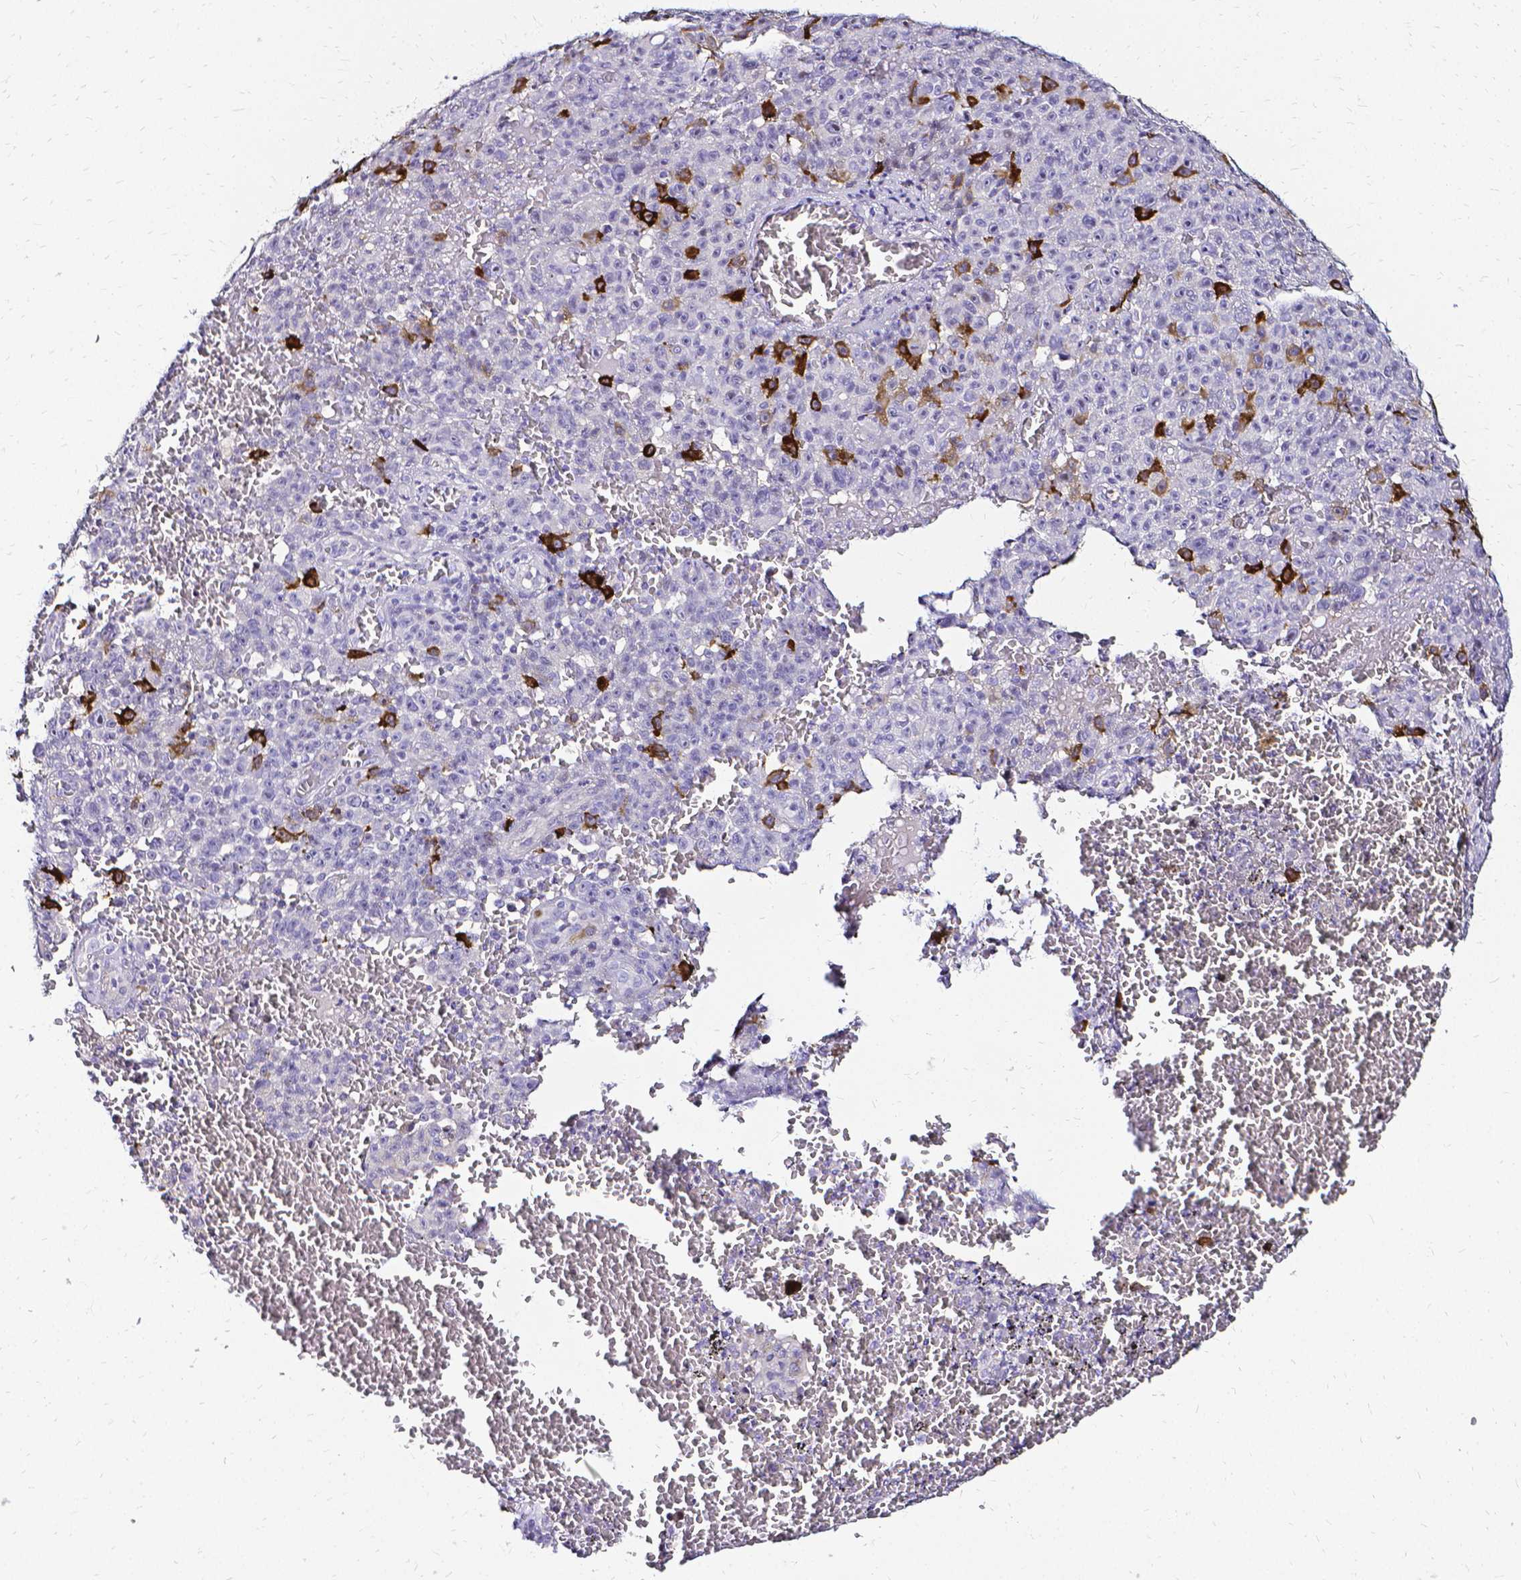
{"staining": {"intensity": "strong", "quantity": "<25%", "location": "cytoplasmic/membranous"}, "tissue": "melanoma", "cell_type": "Tumor cells", "image_type": "cancer", "snomed": [{"axis": "morphology", "description": "Malignant melanoma, NOS"}, {"axis": "topography", "description": "Skin"}], "caption": "High-magnification brightfield microscopy of malignant melanoma stained with DAB (3,3'-diaminobenzidine) (brown) and counterstained with hematoxylin (blue). tumor cells exhibit strong cytoplasmic/membranous expression is seen in about<25% of cells. The protein of interest is shown in brown color, while the nuclei are stained blue.", "gene": "CCNB1", "patient": {"sex": "female", "age": 82}}